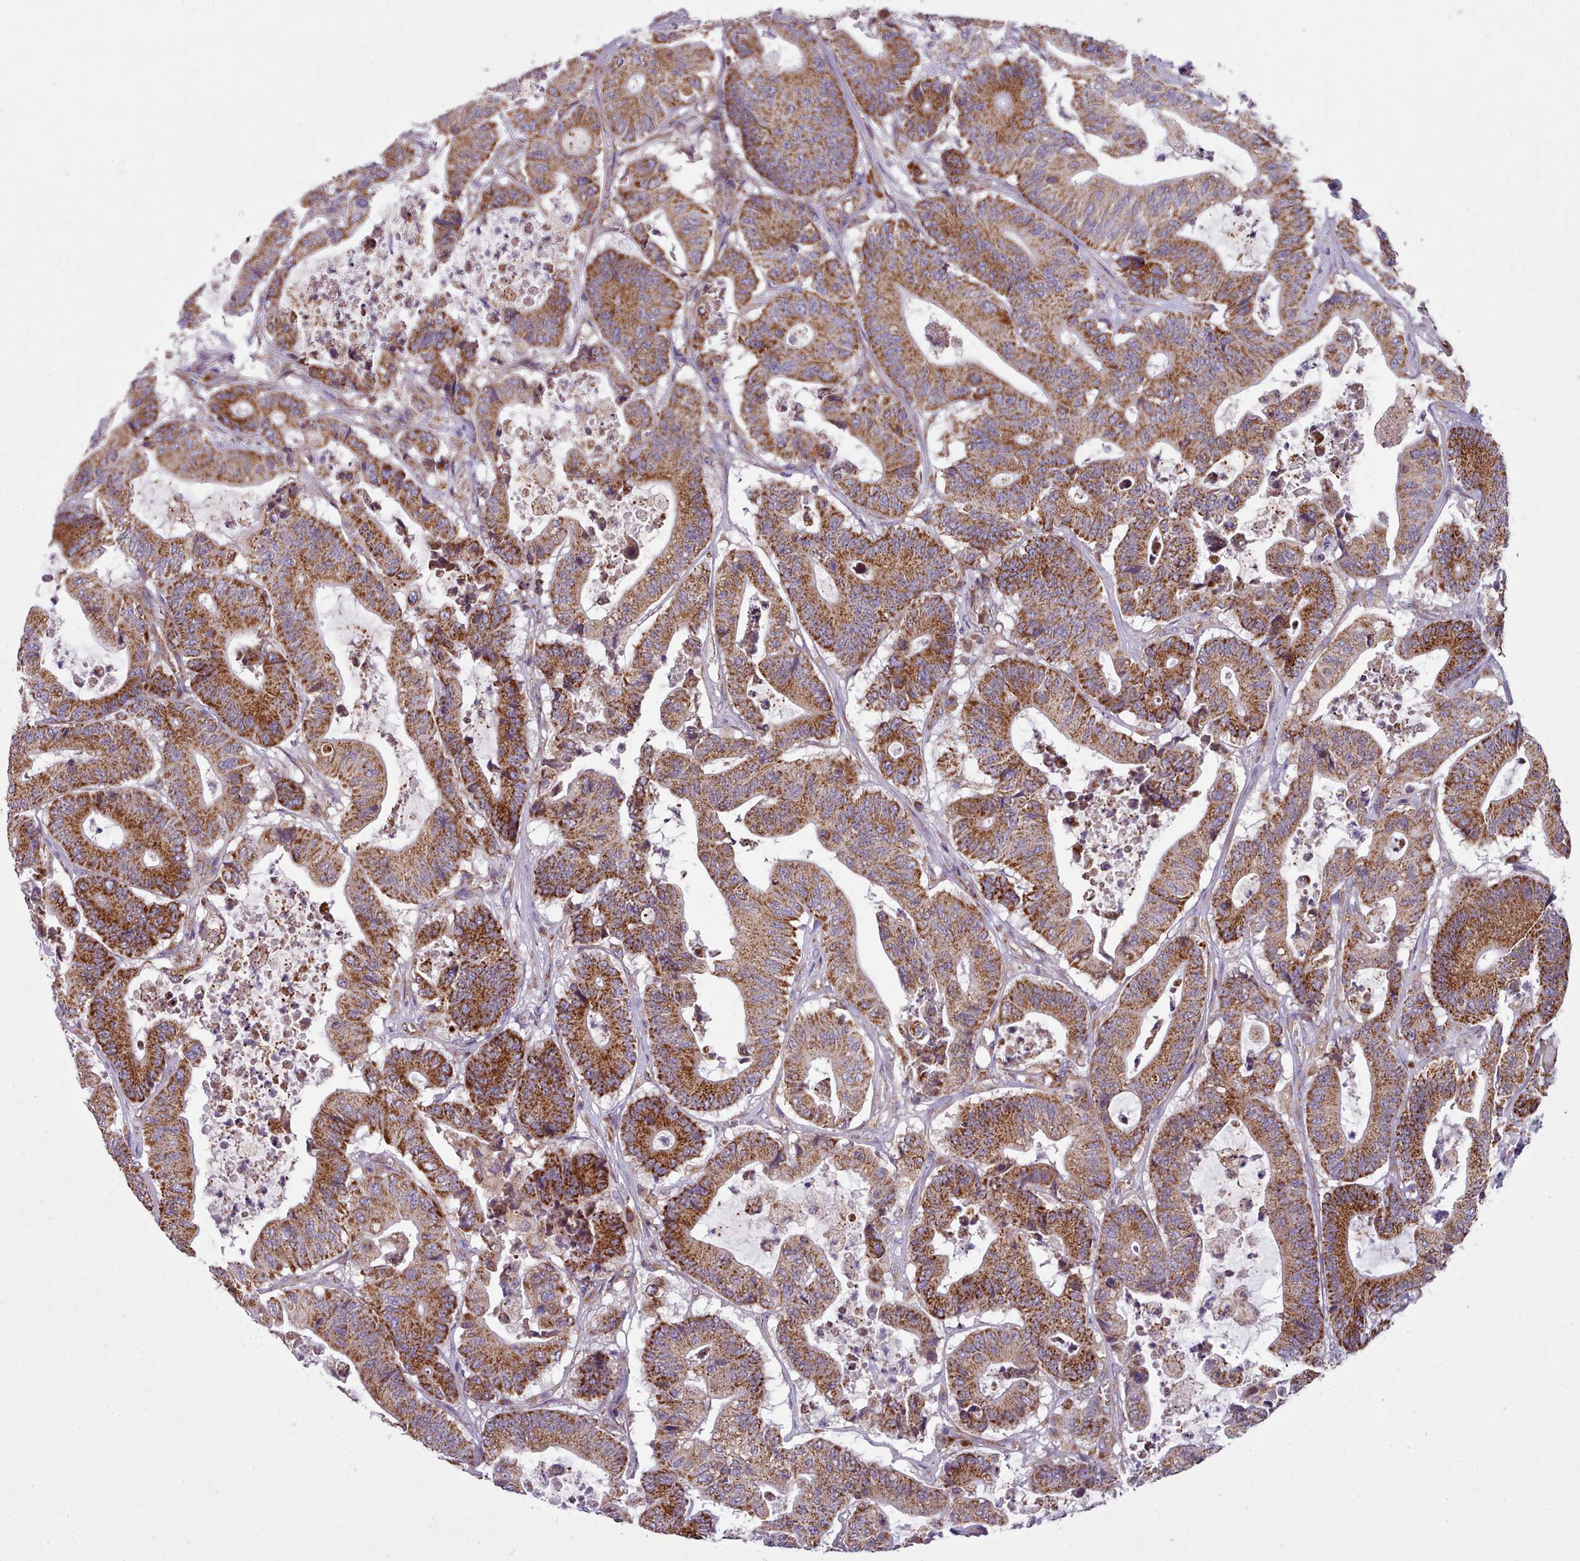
{"staining": {"intensity": "strong", "quantity": ">75%", "location": "cytoplasmic/membranous"}, "tissue": "colorectal cancer", "cell_type": "Tumor cells", "image_type": "cancer", "snomed": [{"axis": "morphology", "description": "Adenocarcinoma, NOS"}, {"axis": "topography", "description": "Colon"}], "caption": "Protein analysis of adenocarcinoma (colorectal) tissue demonstrates strong cytoplasmic/membranous staining in about >75% of tumor cells.", "gene": "SRP54", "patient": {"sex": "female", "age": 84}}